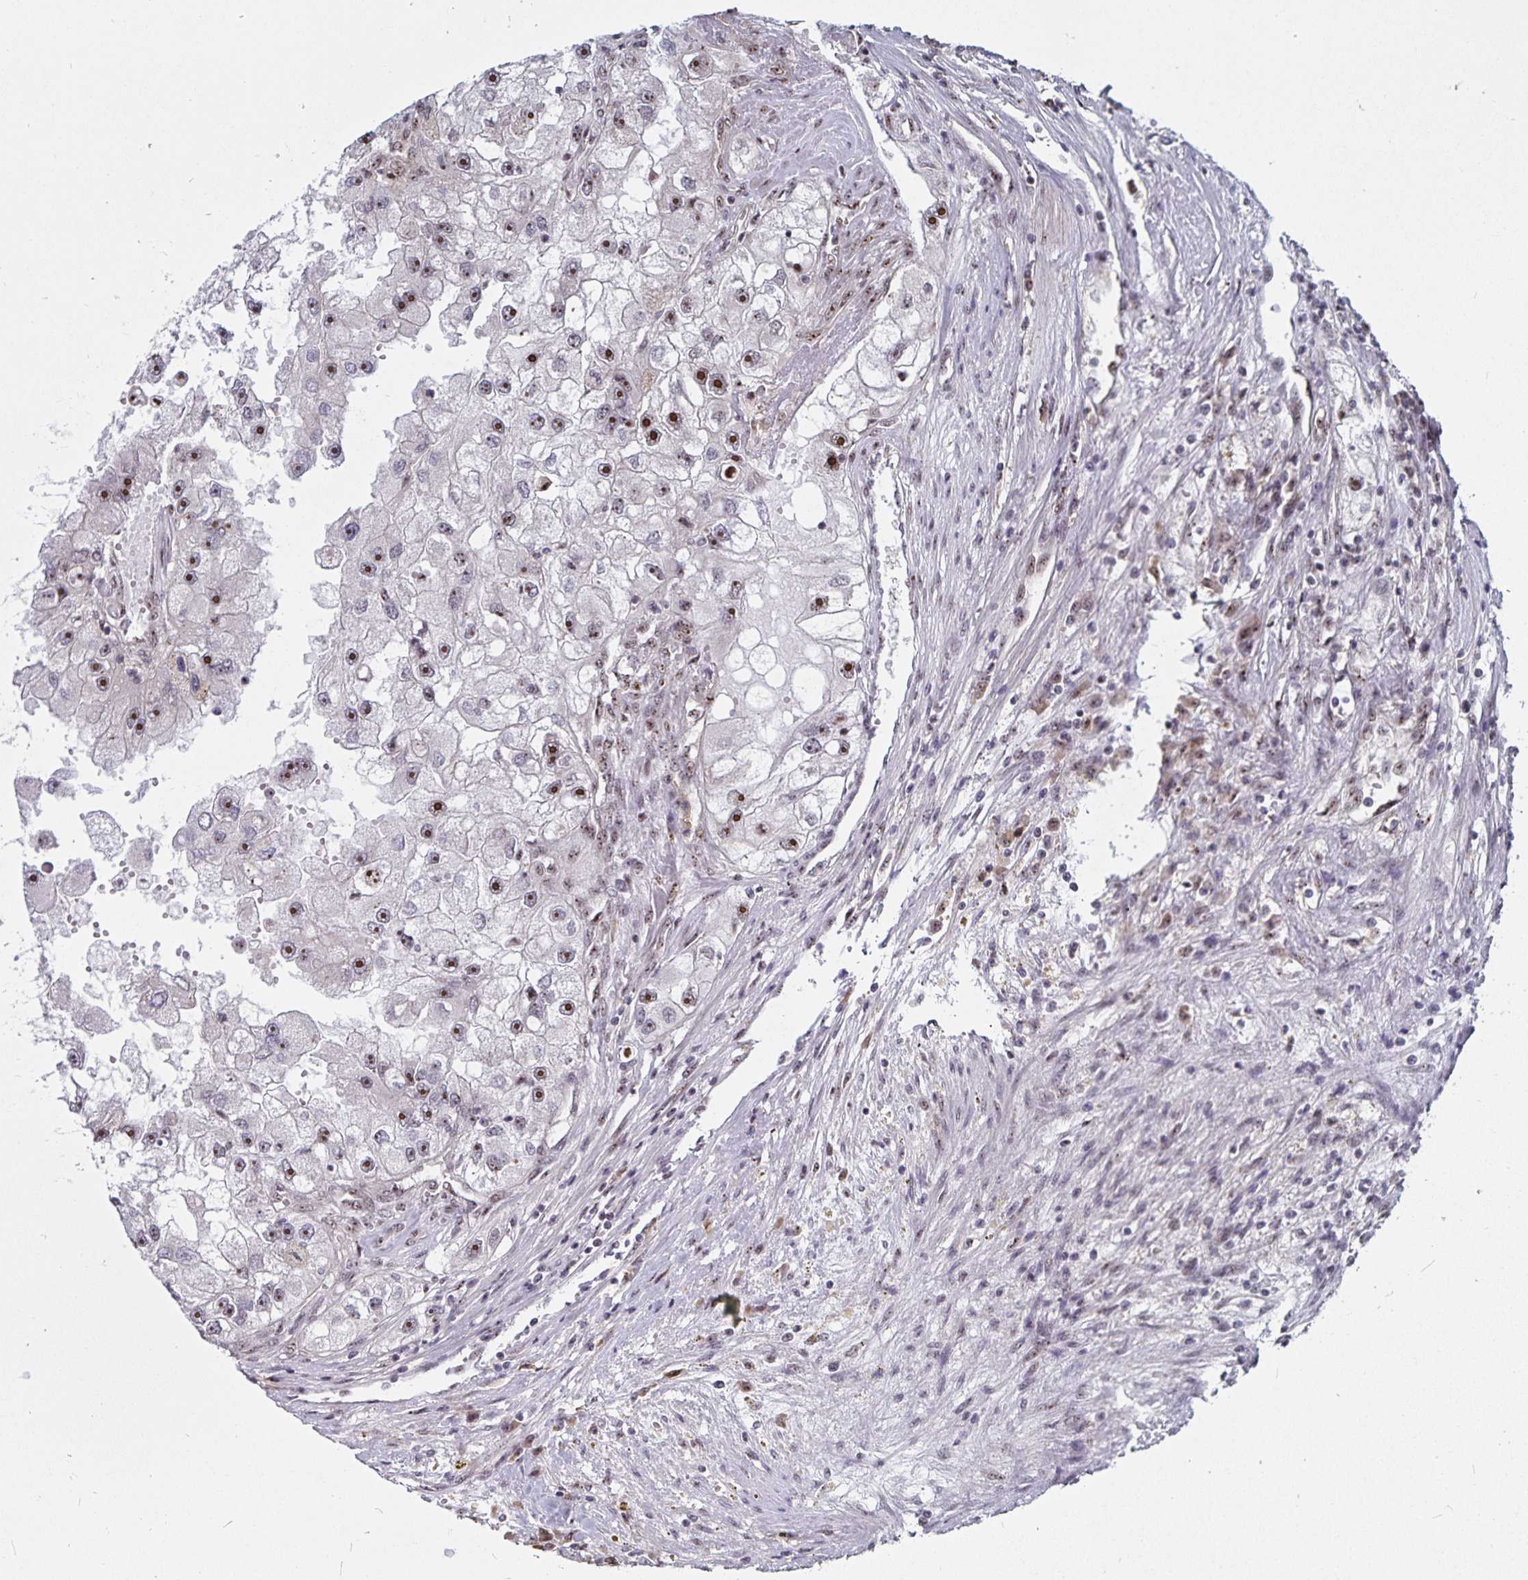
{"staining": {"intensity": "moderate", "quantity": ">75%", "location": "nuclear"}, "tissue": "renal cancer", "cell_type": "Tumor cells", "image_type": "cancer", "snomed": [{"axis": "morphology", "description": "Adenocarcinoma, NOS"}, {"axis": "topography", "description": "Kidney"}], "caption": "Protein staining by immunohistochemistry displays moderate nuclear staining in about >75% of tumor cells in renal cancer.", "gene": "LAS1L", "patient": {"sex": "male", "age": 63}}